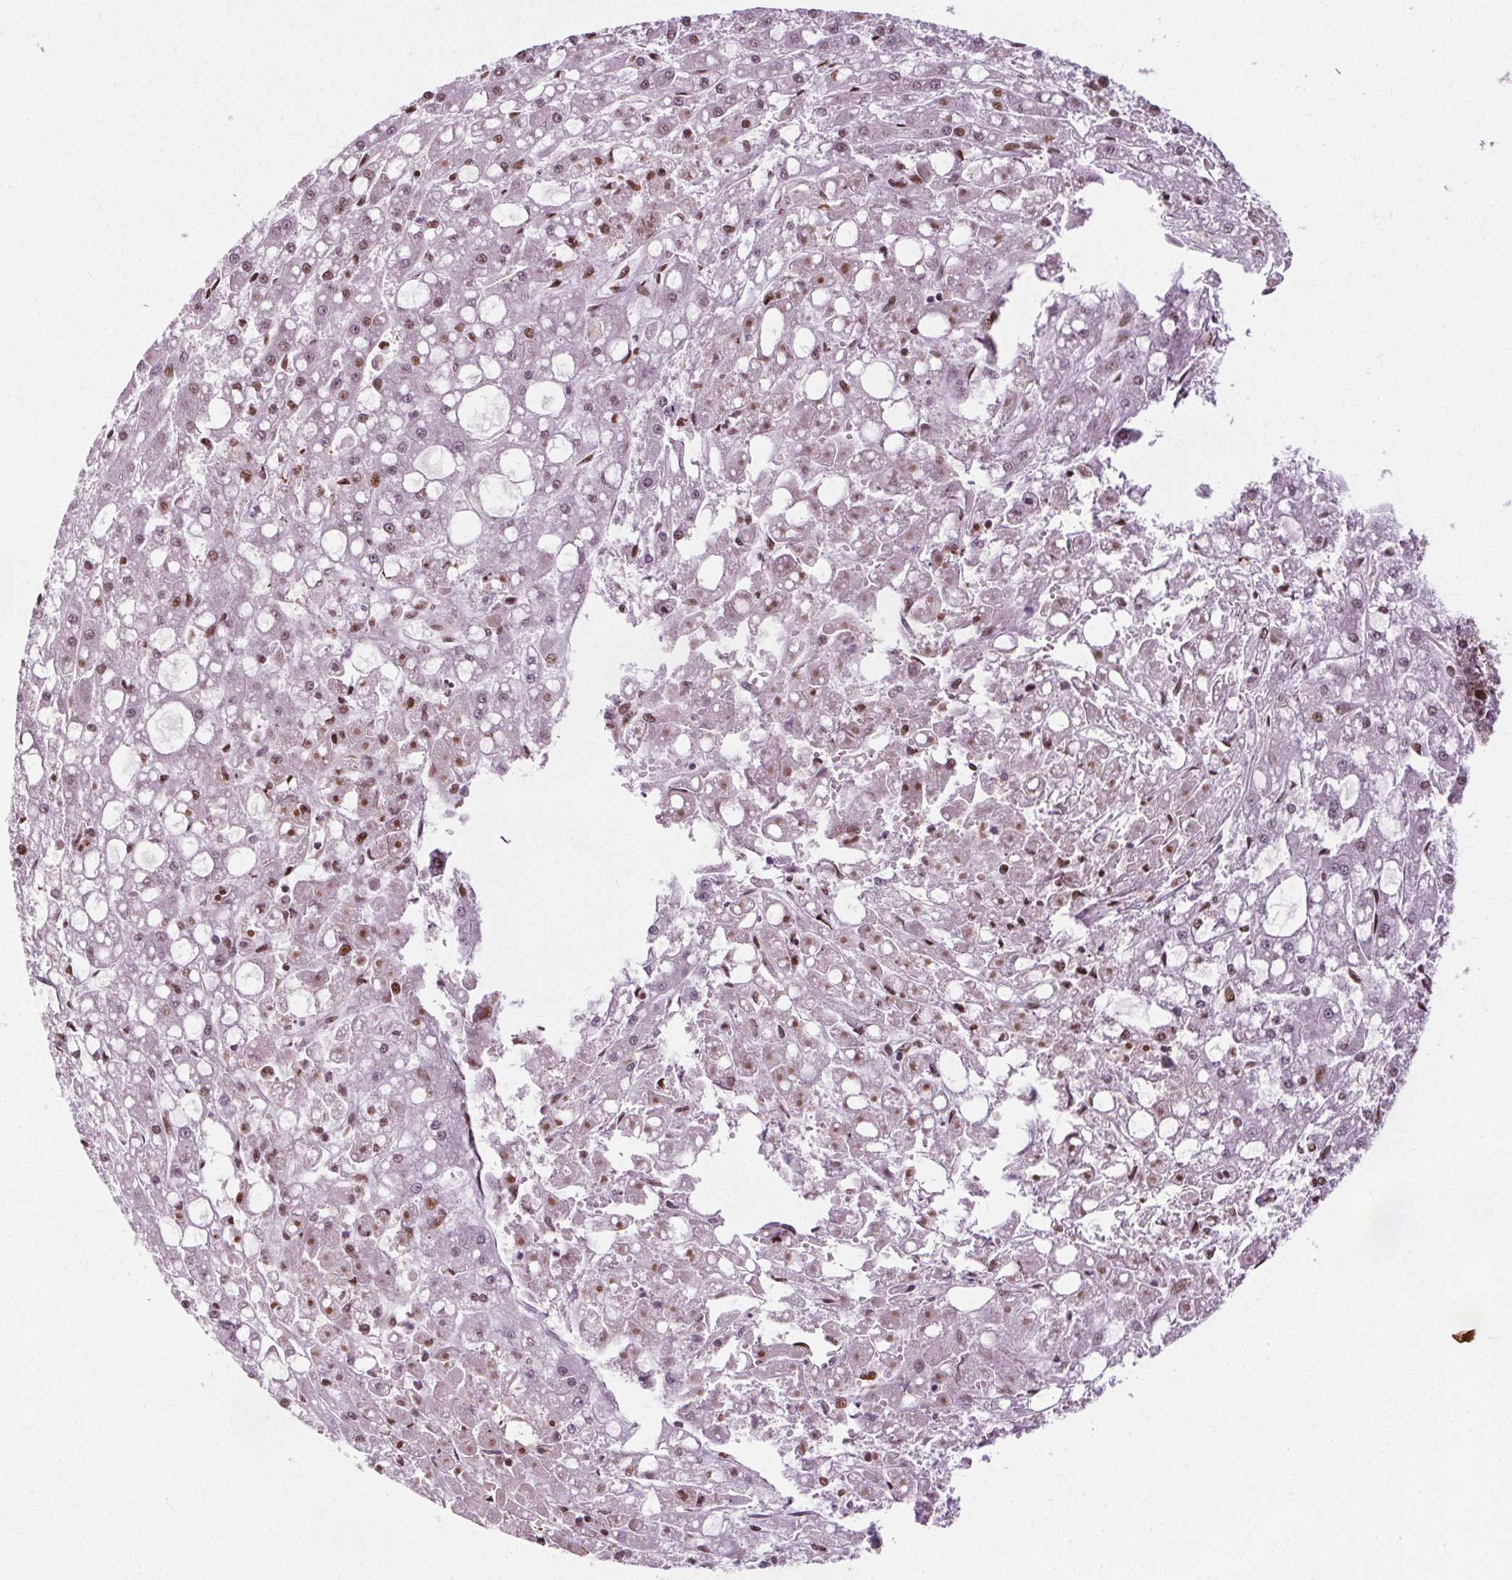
{"staining": {"intensity": "weak", "quantity": "<25%", "location": "nuclear"}, "tissue": "liver cancer", "cell_type": "Tumor cells", "image_type": "cancer", "snomed": [{"axis": "morphology", "description": "Carcinoma, Hepatocellular, NOS"}, {"axis": "topography", "description": "Liver"}], "caption": "Immunohistochemistry image of neoplastic tissue: human liver hepatocellular carcinoma stained with DAB exhibits no significant protein positivity in tumor cells. Brightfield microscopy of immunohistochemistry (IHC) stained with DAB (brown) and hematoxylin (blue), captured at high magnification.", "gene": "CEBPA", "patient": {"sex": "male", "age": 67}}